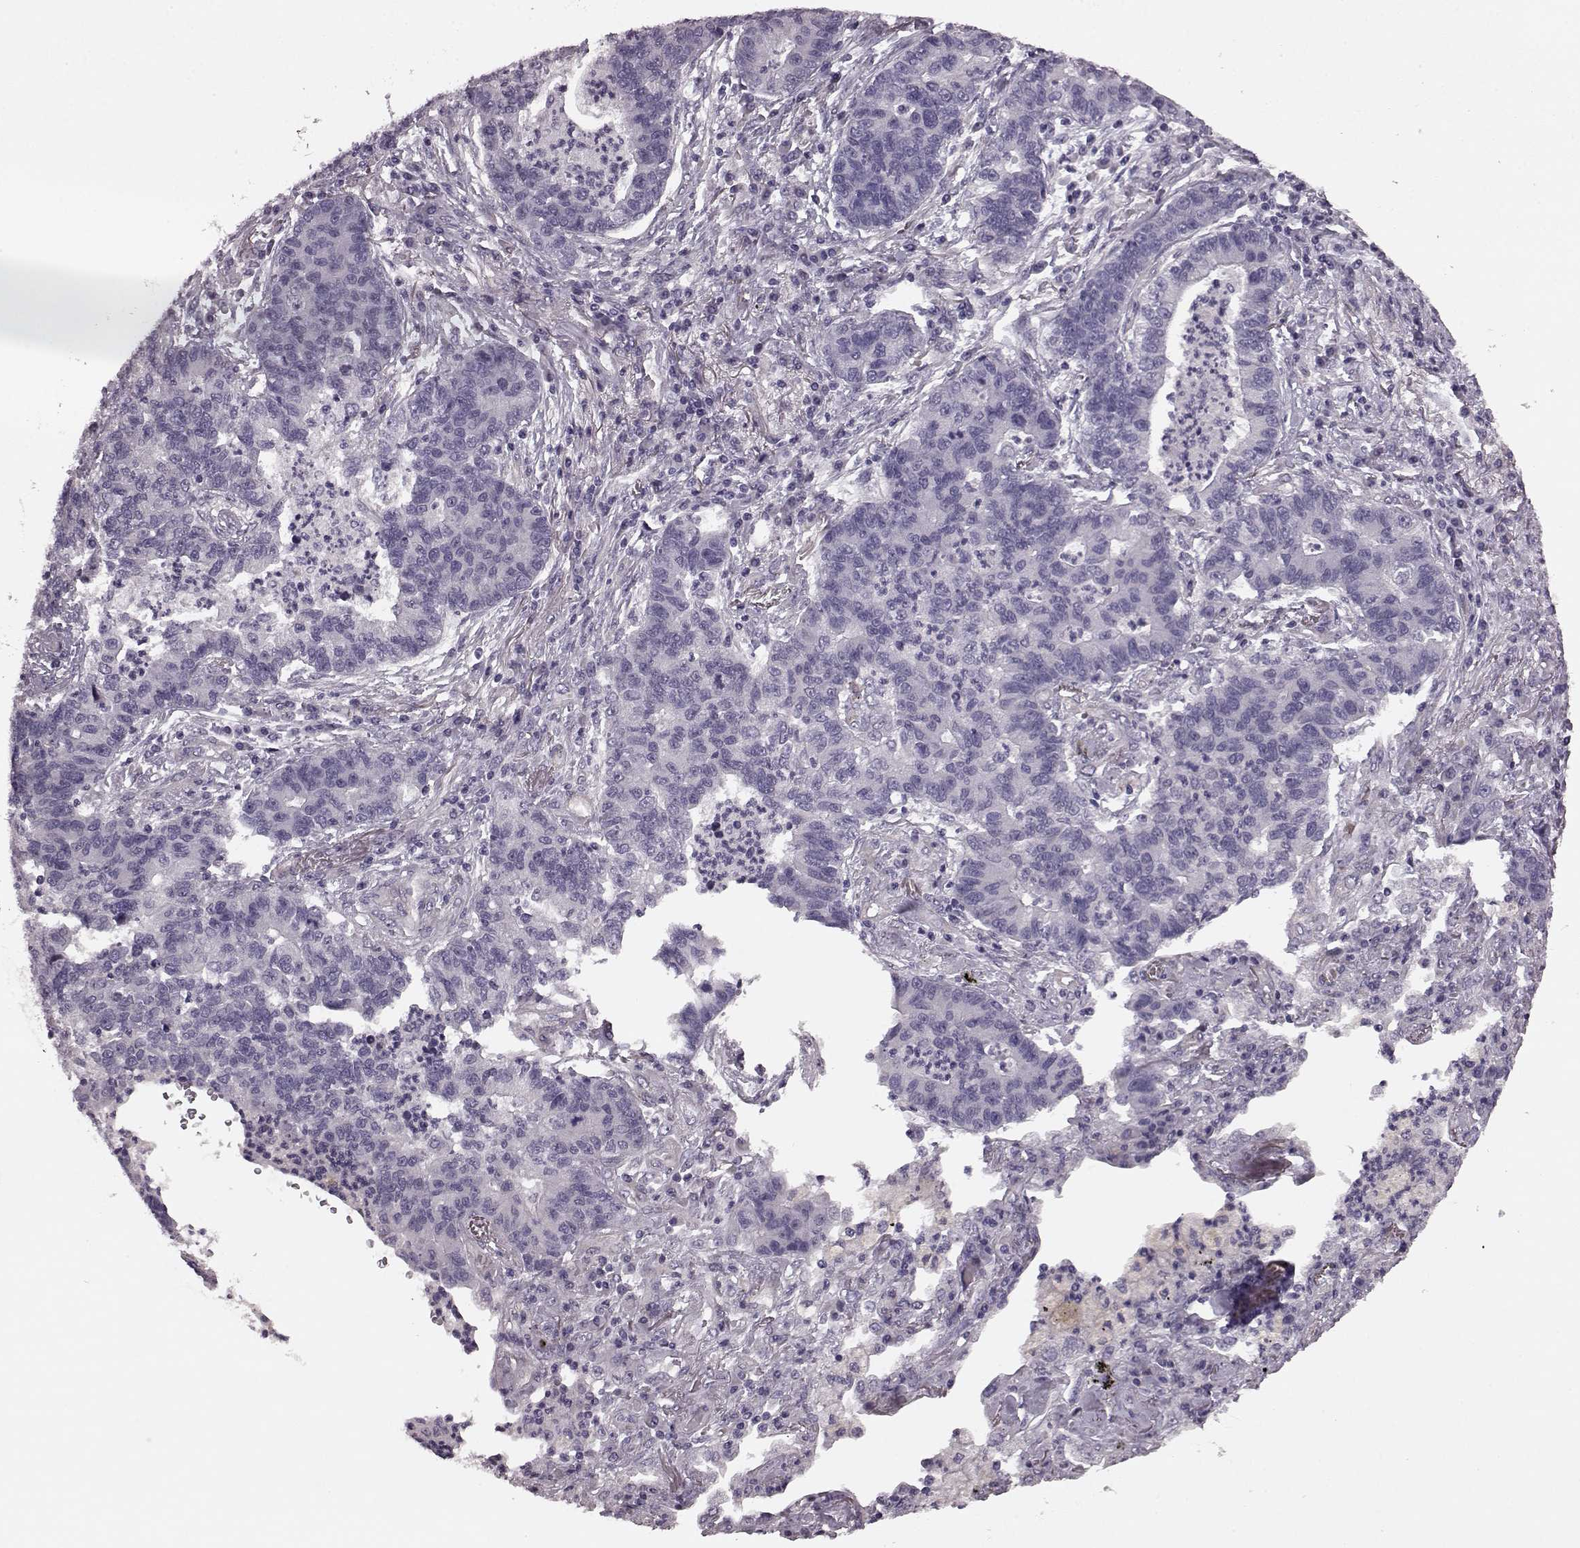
{"staining": {"intensity": "negative", "quantity": "none", "location": "none"}, "tissue": "lung cancer", "cell_type": "Tumor cells", "image_type": "cancer", "snomed": [{"axis": "morphology", "description": "Adenocarcinoma, NOS"}, {"axis": "topography", "description": "Lung"}], "caption": "Immunohistochemistry (IHC) histopathology image of adenocarcinoma (lung) stained for a protein (brown), which reveals no expression in tumor cells.", "gene": "GRK1", "patient": {"sex": "female", "age": 57}}